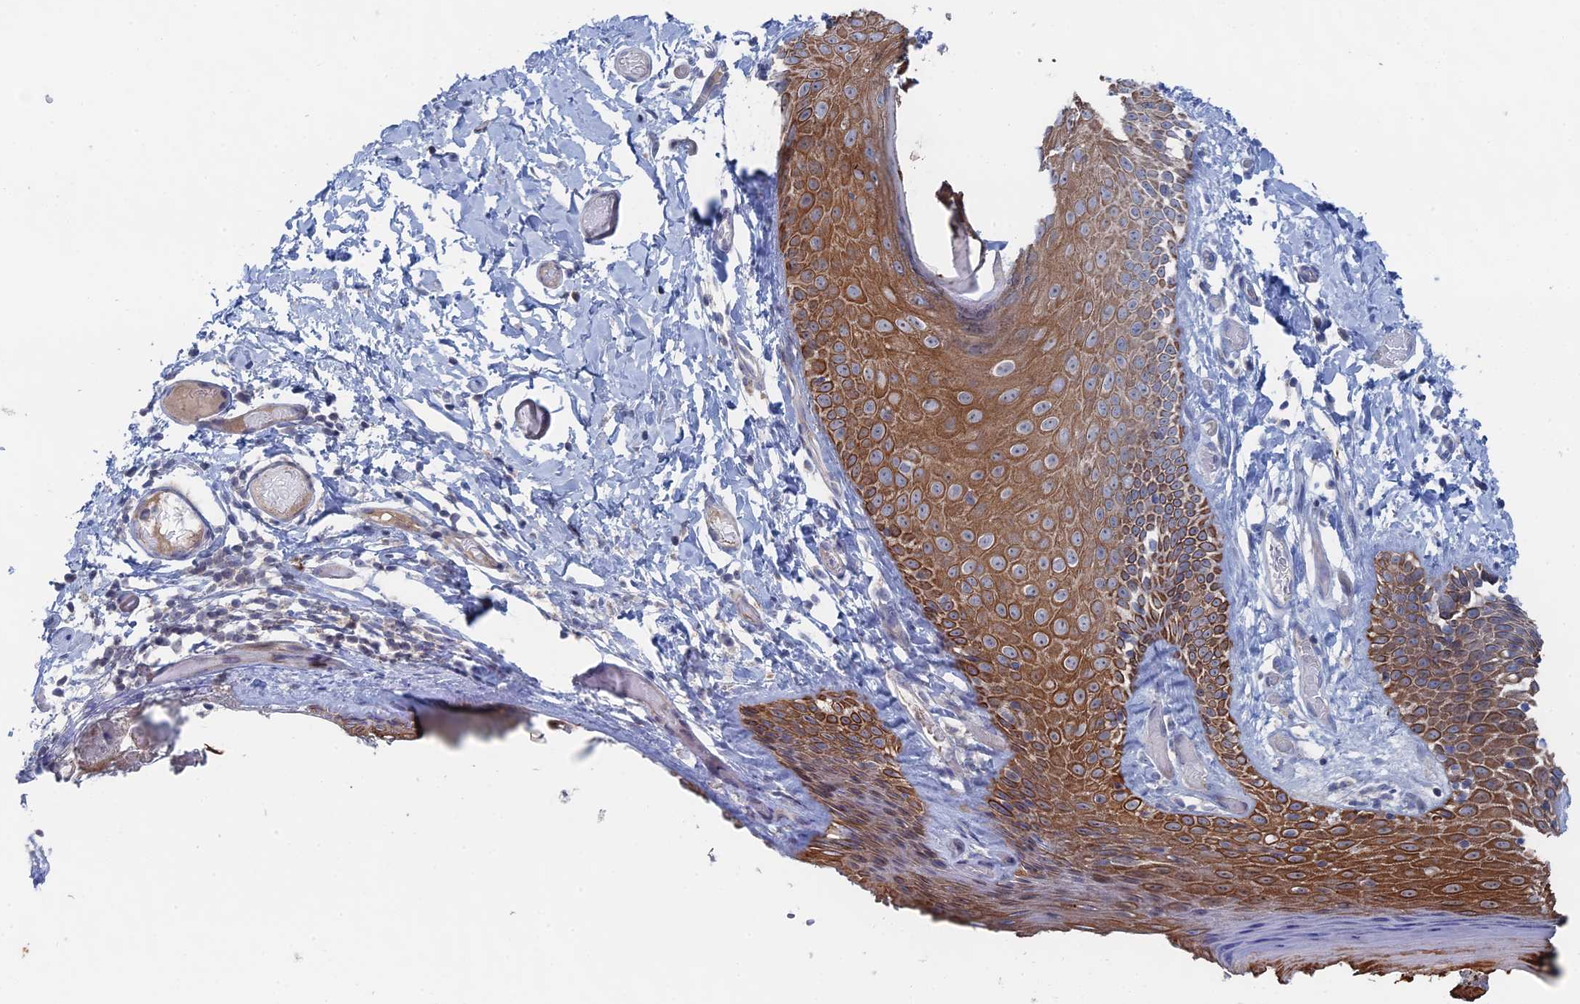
{"staining": {"intensity": "strong", "quantity": ">75%", "location": "cytoplasmic/membranous"}, "tissue": "skin", "cell_type": "Epidermal cells", "image_type": "normal", "snomed": [{"axis": "morphology", "description": "Normal tissue, NOS"}, {"axis": "topography", "description": "Adipose tissue"}, {"axis": "topography", "description": "Vascular tissue"}, {"axis": "topography", "description": "Vulva"}, {"axis": "topography", "description": "Peripheral nerve tissue"}], "caption": "Immunohistochemical staining of benign skin reveals strong cytoplasmic/membranous protein expression in approximately >75% of epidermal cells. Immunohistochemistry stains the protein in brown and the nuclei are stained blue.", "gene": "IL7", "patient": {"sex": "female", "age": 86}}